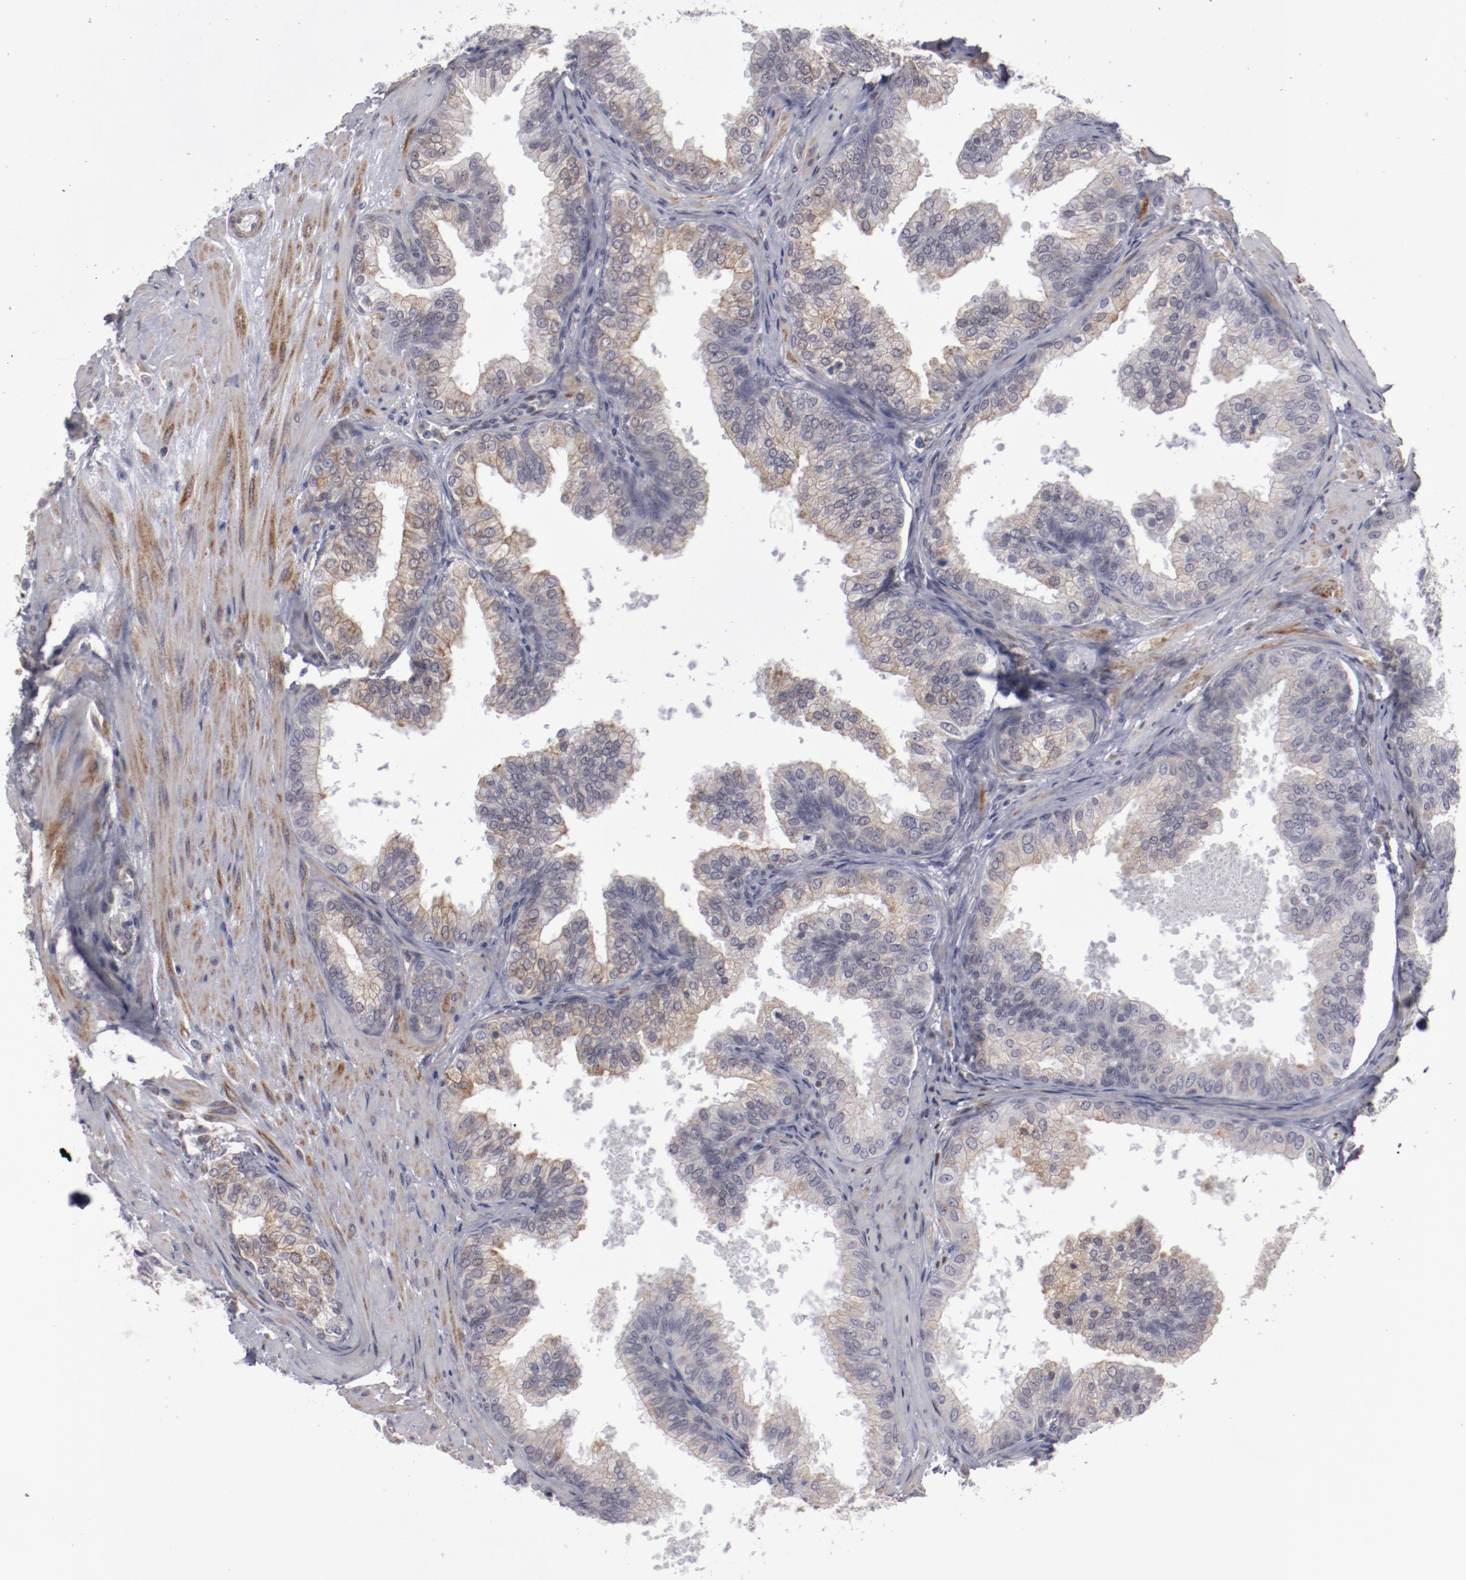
{"staining": {"intensity": "negative", "quantity": "none", "location": "none"}, "tissue": "prostate", "cell_type": "Glandular cells", "image_type": "normal", "snomed": [{"axis": "morphology", "description": "Normal tissue, NOS"}, {"axis": "topography", "description": "Prostate"}], "caption": "The photomicrograph displays no staining of glandular cells in benign prostate.", "gene": "LEF1", "patient": {"sex": "male", "age": 60}}